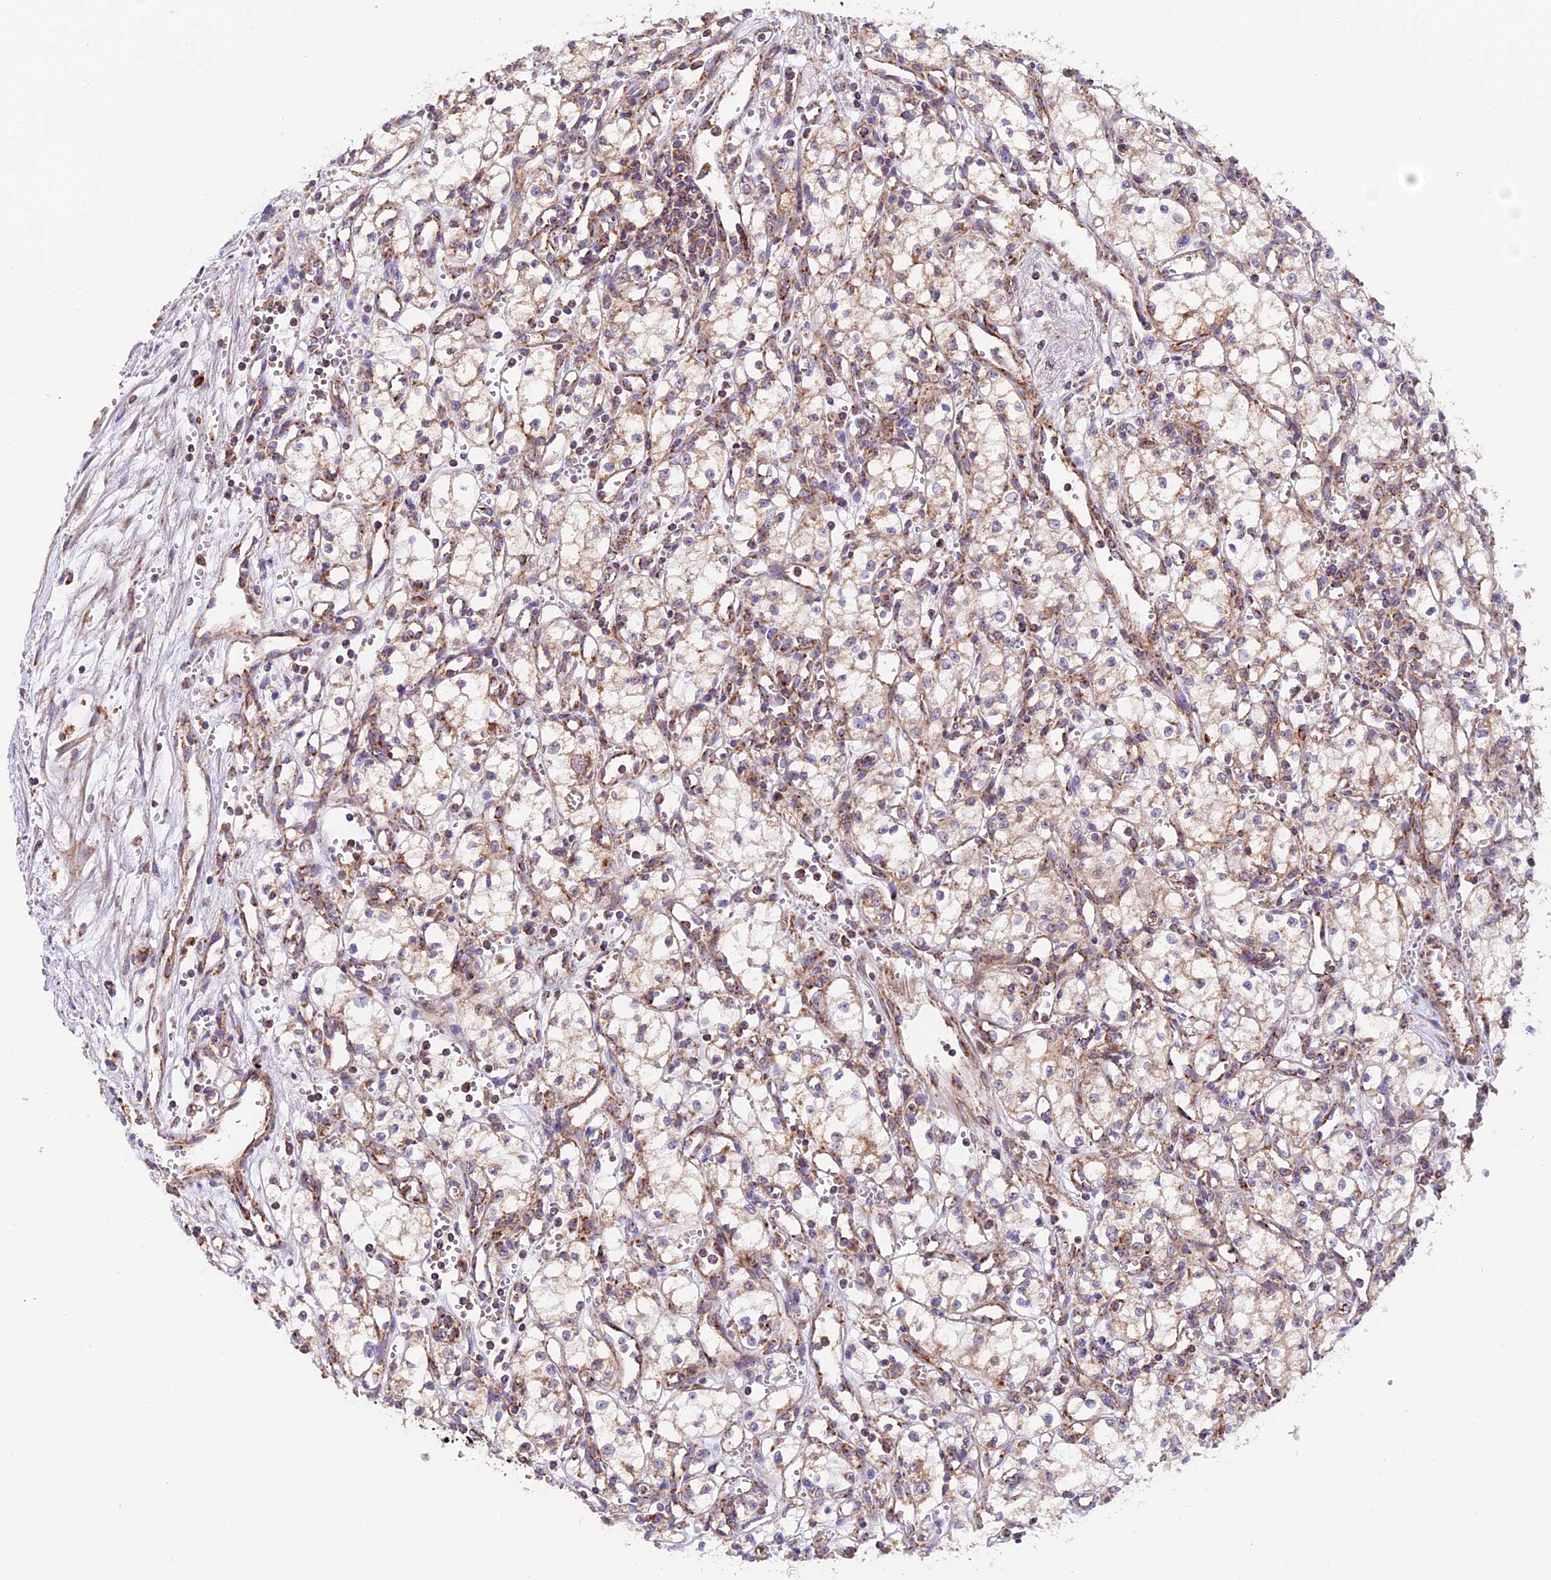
{"staining": {"intensity": "weak", "quantity": "25%-75%", "location": "cytoplasmic/membranous"}, "tissue": "renal cancer", "cell_type": "Tumor cells", "image_type": "cancer", "snomed": [{"axis": "morphology", "description": "Adenocarcinoma, NOS"}, {"axis": "topography", "description": "Kidney"}], "caption": "About 25%-75% of tumor cells in renal adenocarcinoma show weak cytoplasmic/membranous protein positivity as visualized by brown immunohistochemical staining.", "gene": "NDUFA8", "patient": {"sex": "male", "age": 59}}